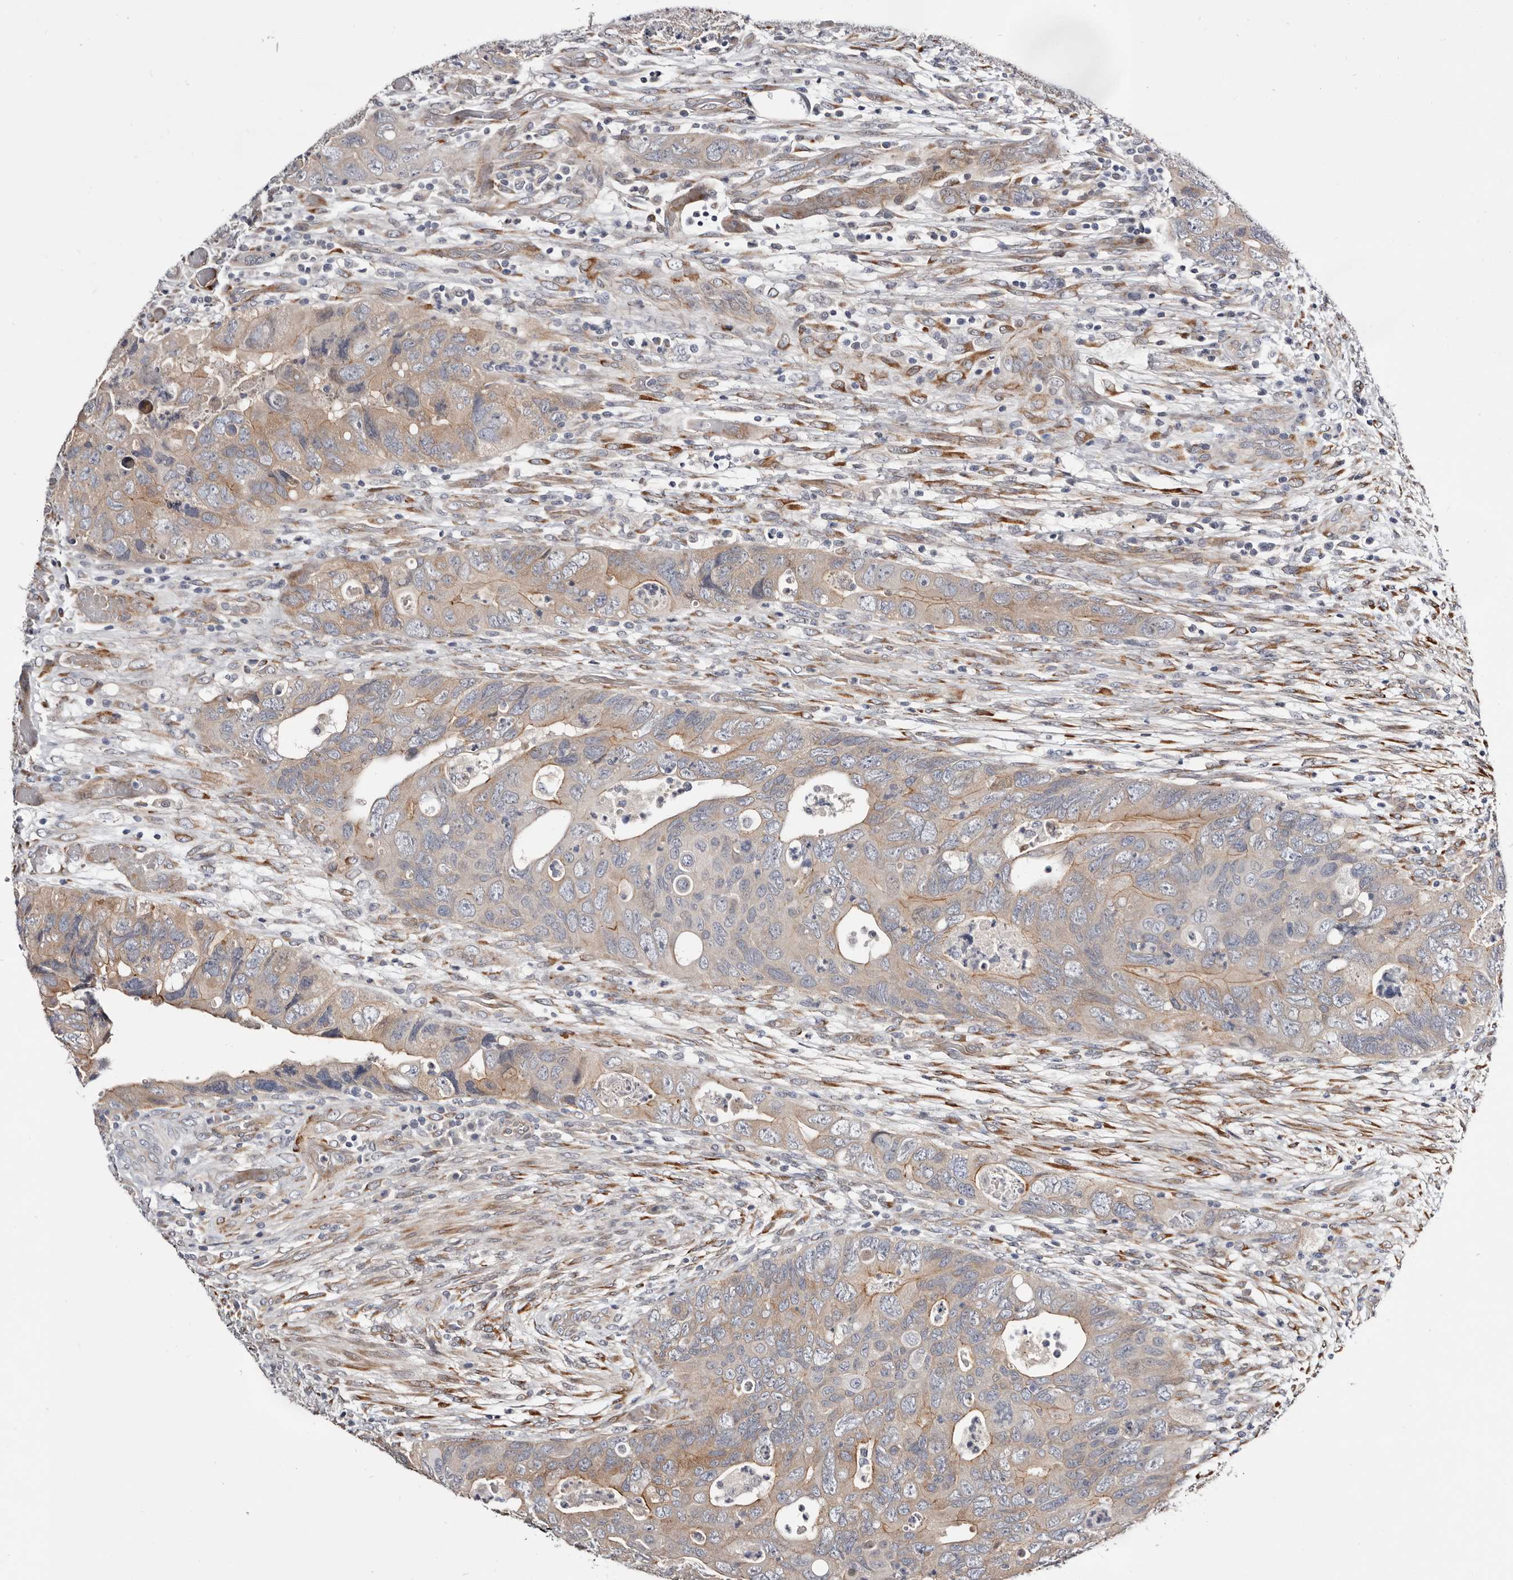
{"staining": {"intensity": "moderate", "quantity": "<25%", "location": "cytoplasmic/membranous"}, "tissue": "colorectal cancer", "cell_type": "Tumor cells", "image_type": "cancer", "snomed": [{"axis": "morphology", "description": "Adenocarcinoma, NOS"}, {"axis": "topography", "description": "Rectum"}], "caption": "This is an image of immunohistochemistry (IHC) staining of colorectal cancer (adenocarcinoma), which shows moderate staining in the cytoplasmic/membranous of tumor cells.", "gene": "USH1C", "patient": {"sex": "male", "age": 63}}